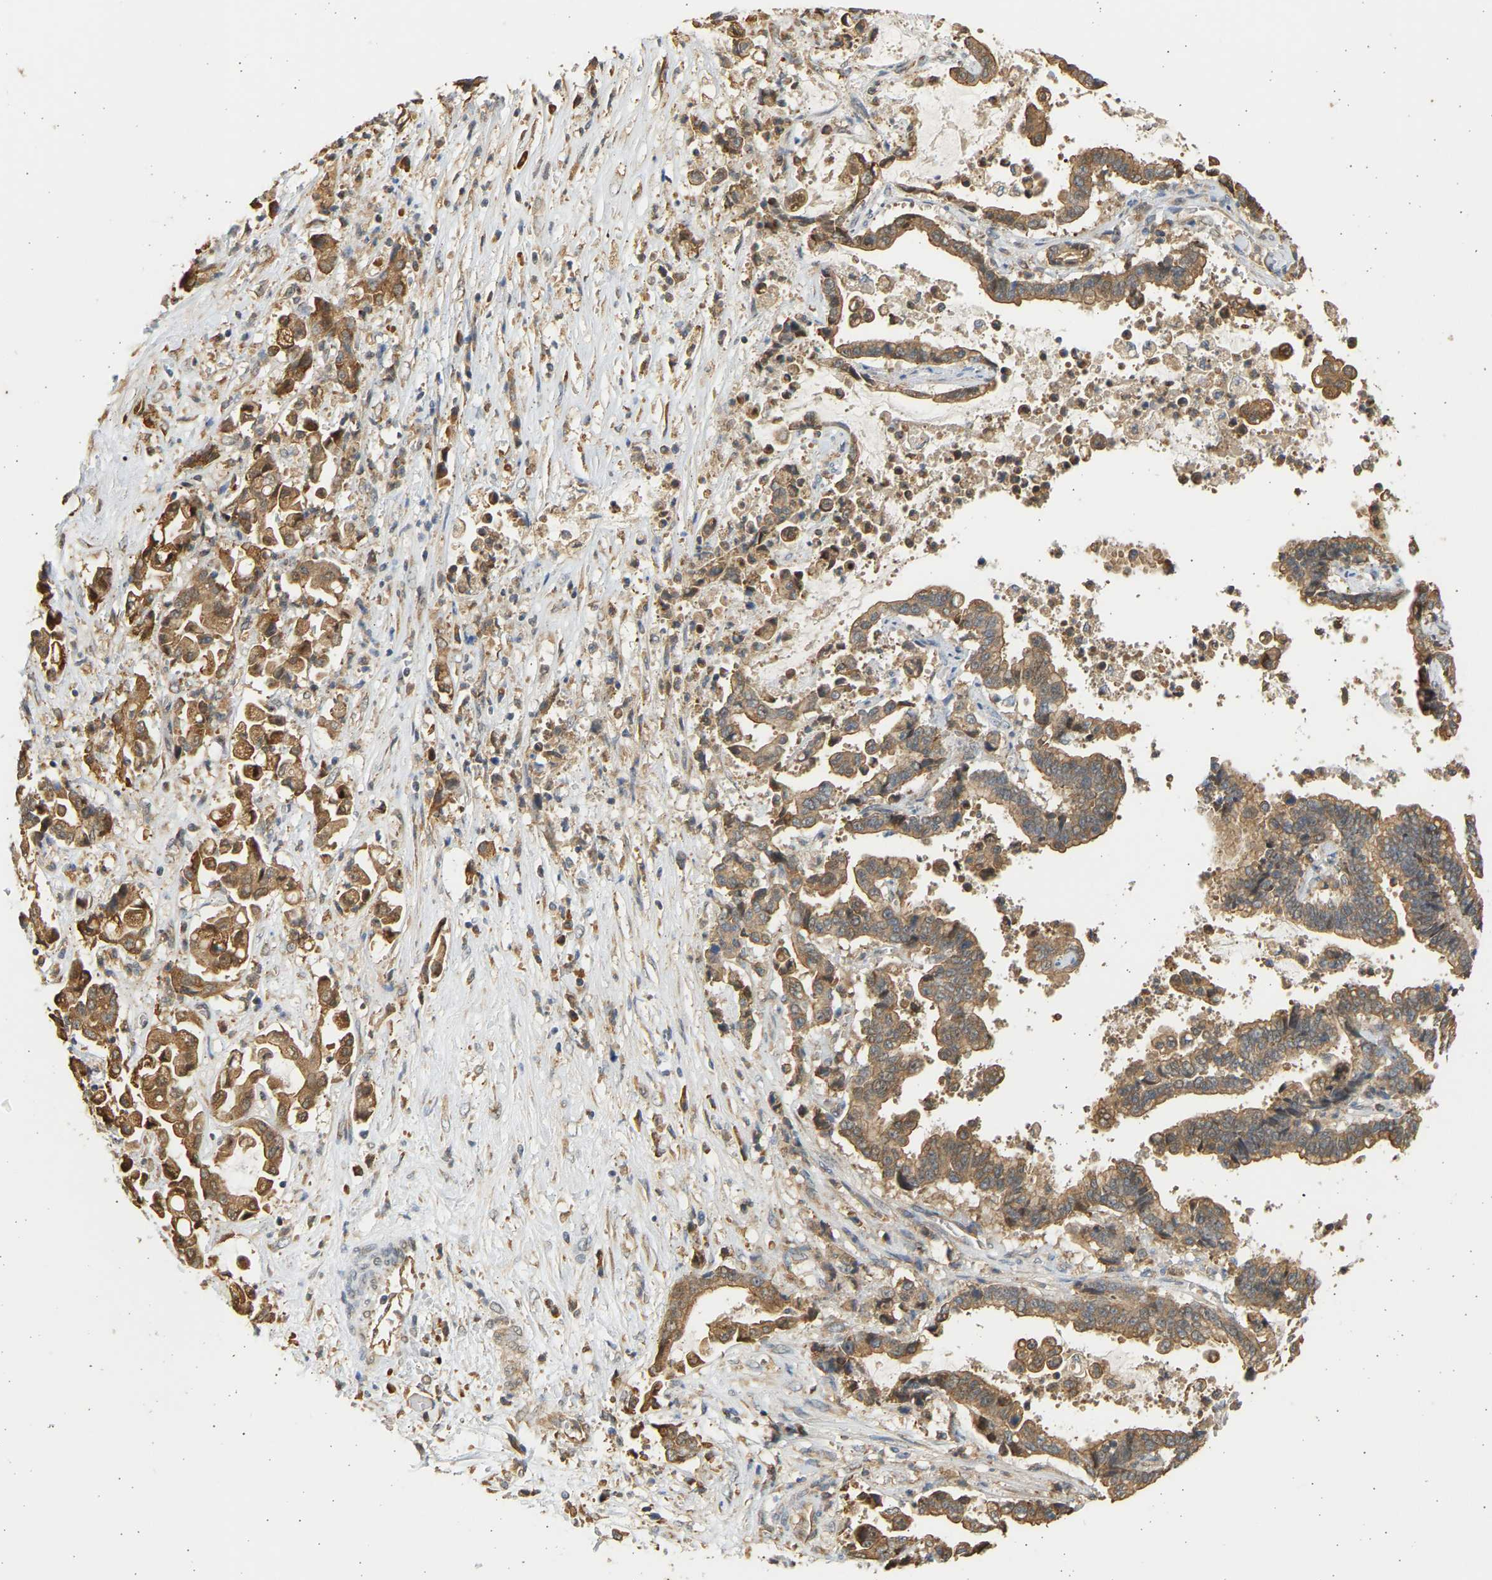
{"staining": {"intensity": "moderate", "quantity": ">75%", "location": "cytoplasmic/membranous"}, "tissue": "liver cancer", "cell_type": "Tumor cells", "image_type": "cancer", "snomed": [{"axis": "morphology", "description": "Cholangiocarcinoma"}, {"axis": "topography", "description": "Liver"}], "caption": "IHC image of neoplastic tissue: liver cancer stained using IHC demonstrates medium levels of moderate protein expression localized specifically in the cytoplasmic/membranous of tumor cells, appearing as a cytoplasmic/membranous brown color.", "gene": "B4GALT6", "patient": {"sex": "male", "age": 57}}